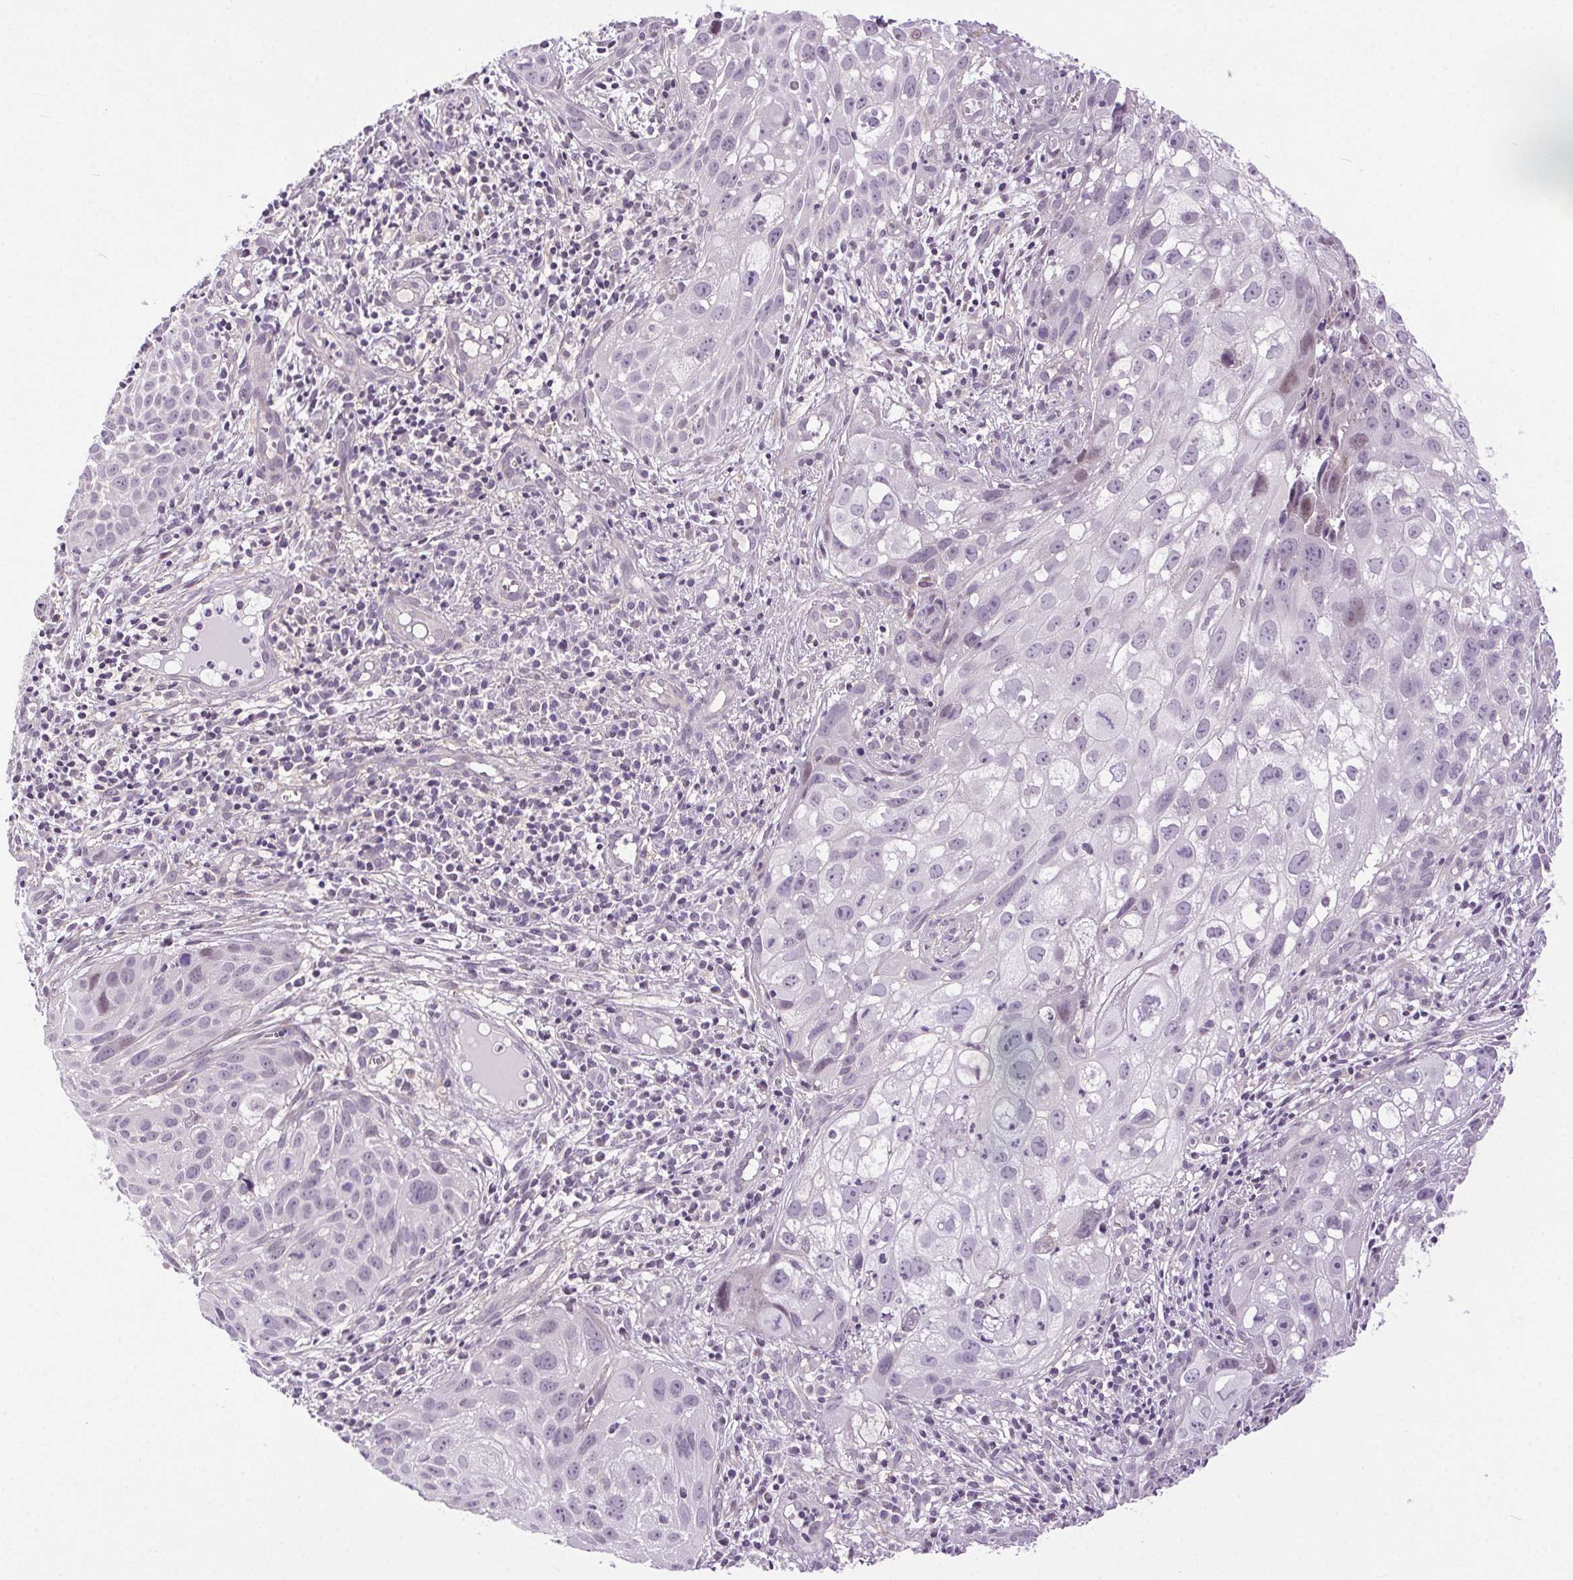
{"staining": {"intensity": "negative", "quantity": "none", "location": "none"}, "tissue": "cervical cancer", "cell_type": "Tumor cells", "image_type": "cancer", "snomed": [{"axis": "morphology", "description": "Squamous cell carcinoma, NOS"}, {"axis": "topography", "description": "Cervix"}], "caption": "Immunohistochemistry (IHC) of human cervical squamous cell carcinoma shows no positivity in tumor cells.", "gene": "SYT11", "patient": {"sex": "female", "age": 53}}